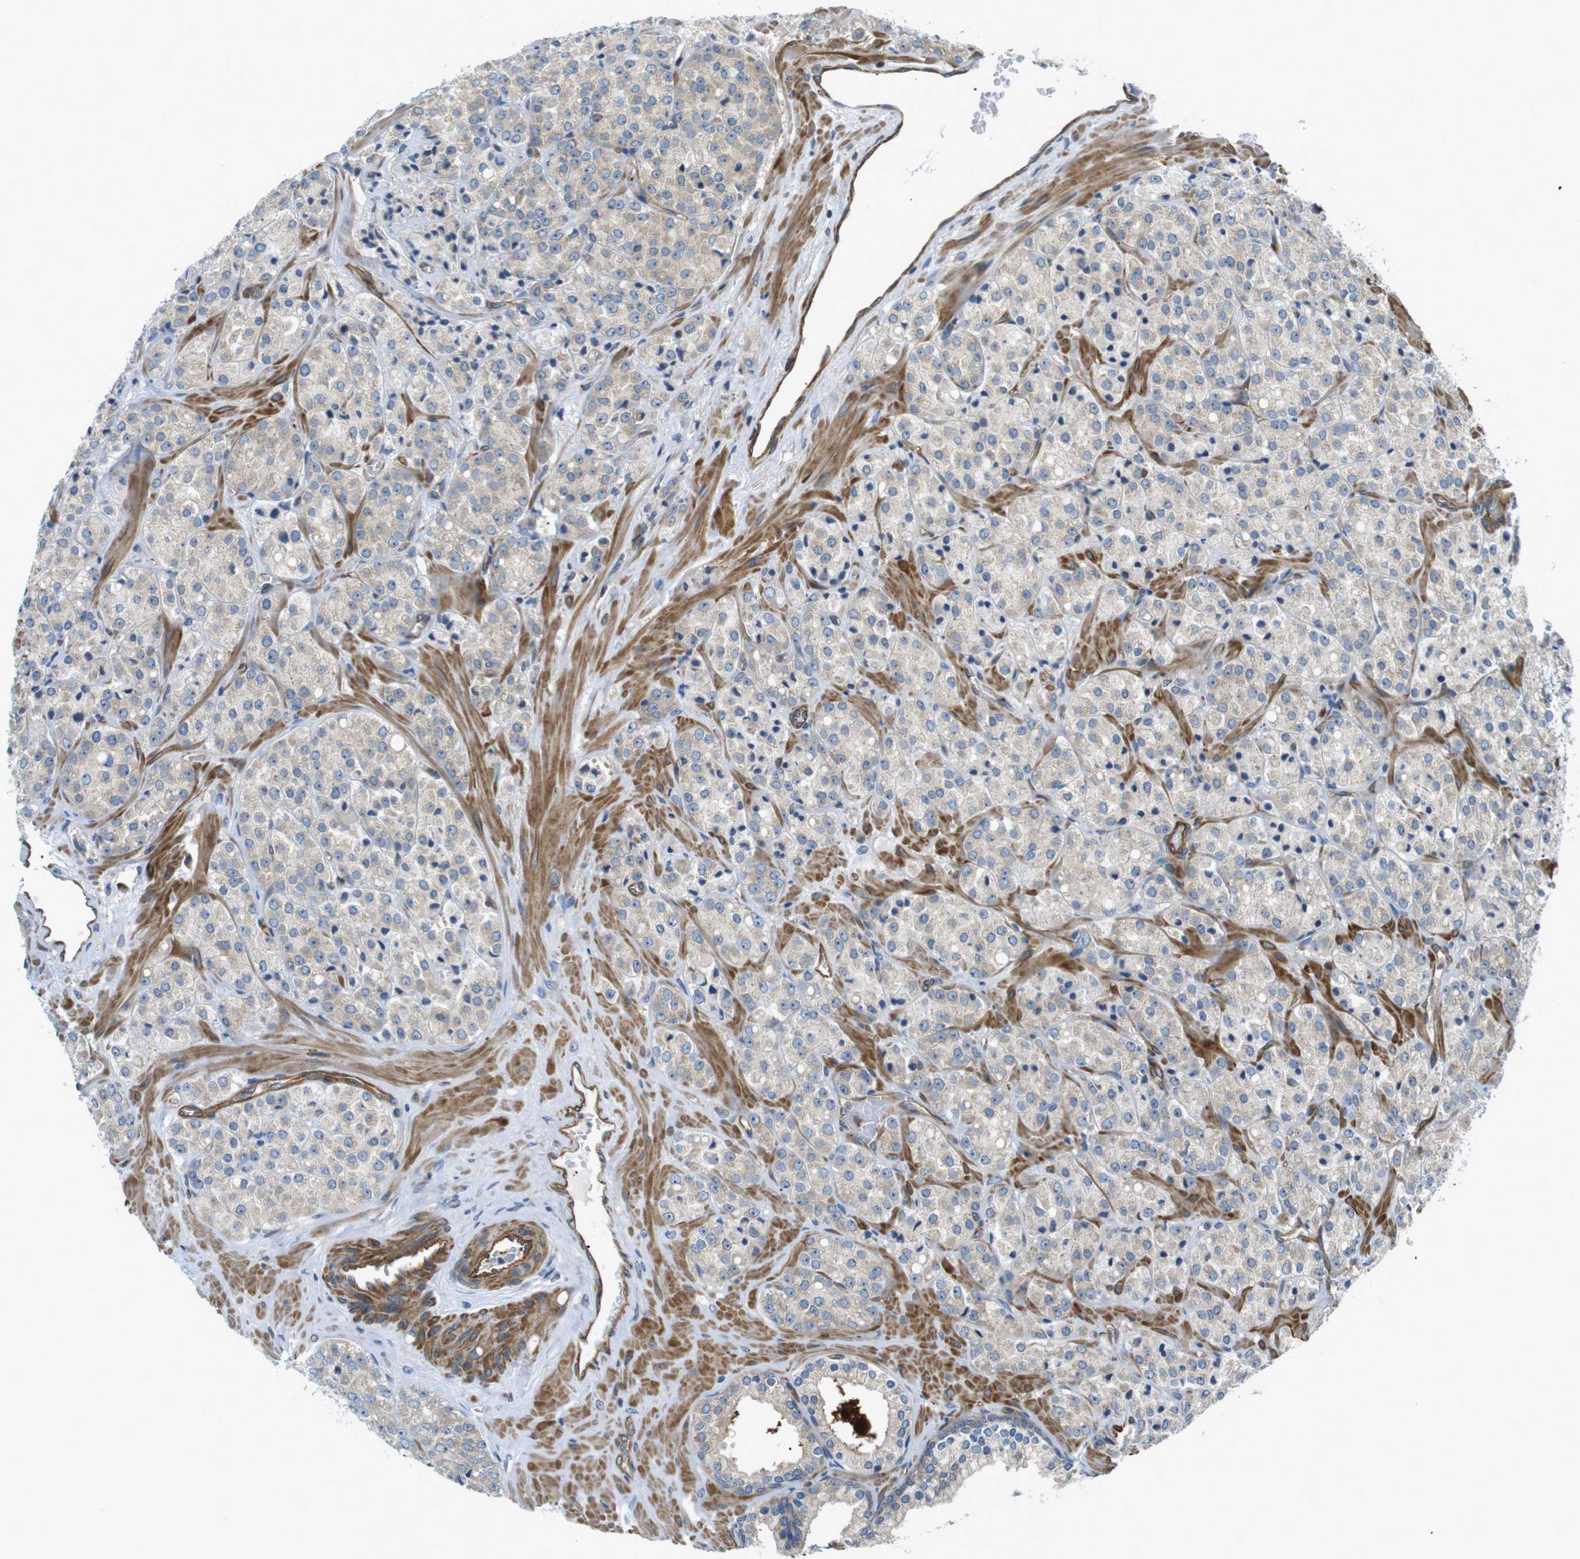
{"staining": {"intensity": "weak", "quantity": ">75%", "location": "cytoplasmic/membranous"}, "tissue": "prostate cancer", "cell_type": "Tumor cells", "image_type": "cancer", "snomed": [{"axis": "morphology", "description": "Adenocarcinoma, High grade"}, {"axis": "topography", "description": "Prostate"}], "caption": "A brown stain labels weak cytoplasmic/membranous expression of a protein in prostate cancer tumor cells.", "gene": "TSC1", "patient": {"sex": "male", "age": 64}}